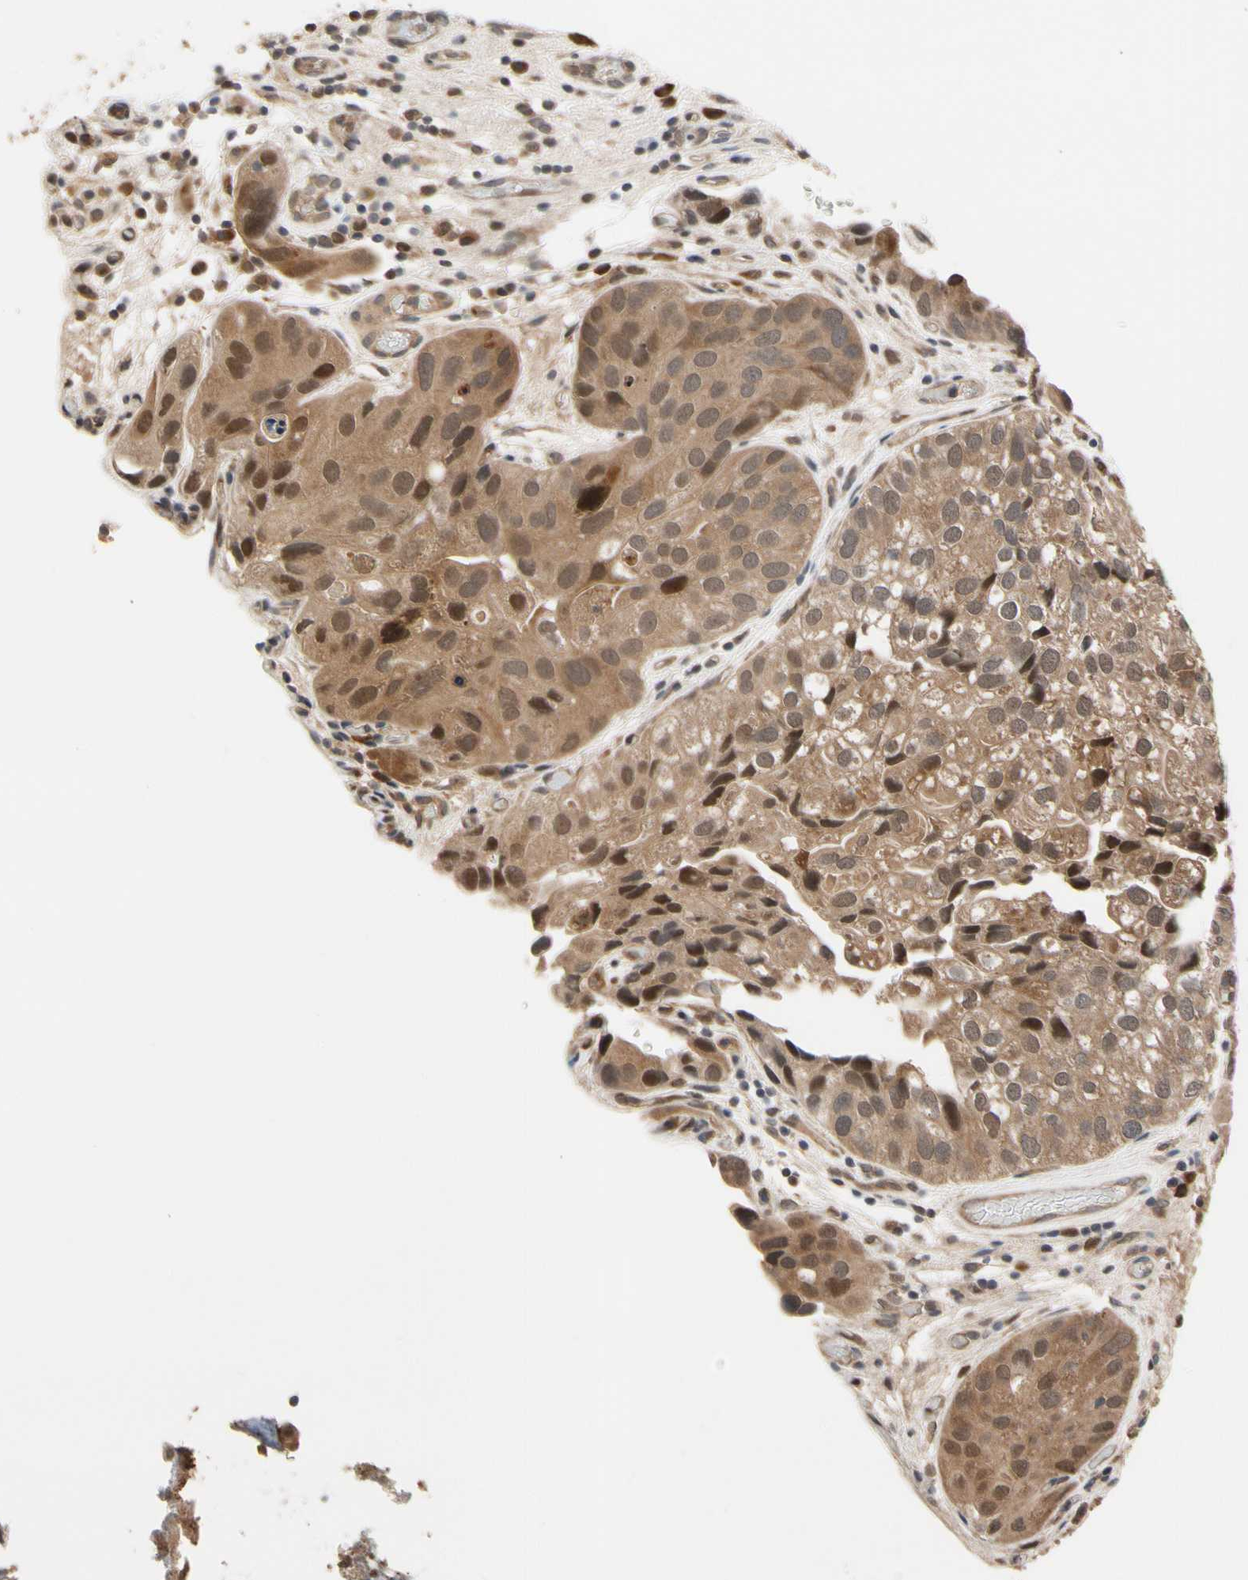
{"staining": {"intensity": "moderate", "quantity": ">75%", "location": "cytoplasmic/membranous,nuclear"}, "tissue": "urothelial cancer", "cell_type": "Tumor cells", "image_type": "cancer", "snomed": [{"axis": "morphology", "description": "Urothelial carcinoma, High grade"}, {"axis": "topography", "description": "Urinary bladder"}], "caption": "Urothelial carcinoma (high-grade) stained for a protein (brown) reveals moderate cytoplasmic/membranous and nuclear positive staining in about >75% of tumor cells.", "gene": "CYTIP", "patient": {"sex": "female", "age": 64}}